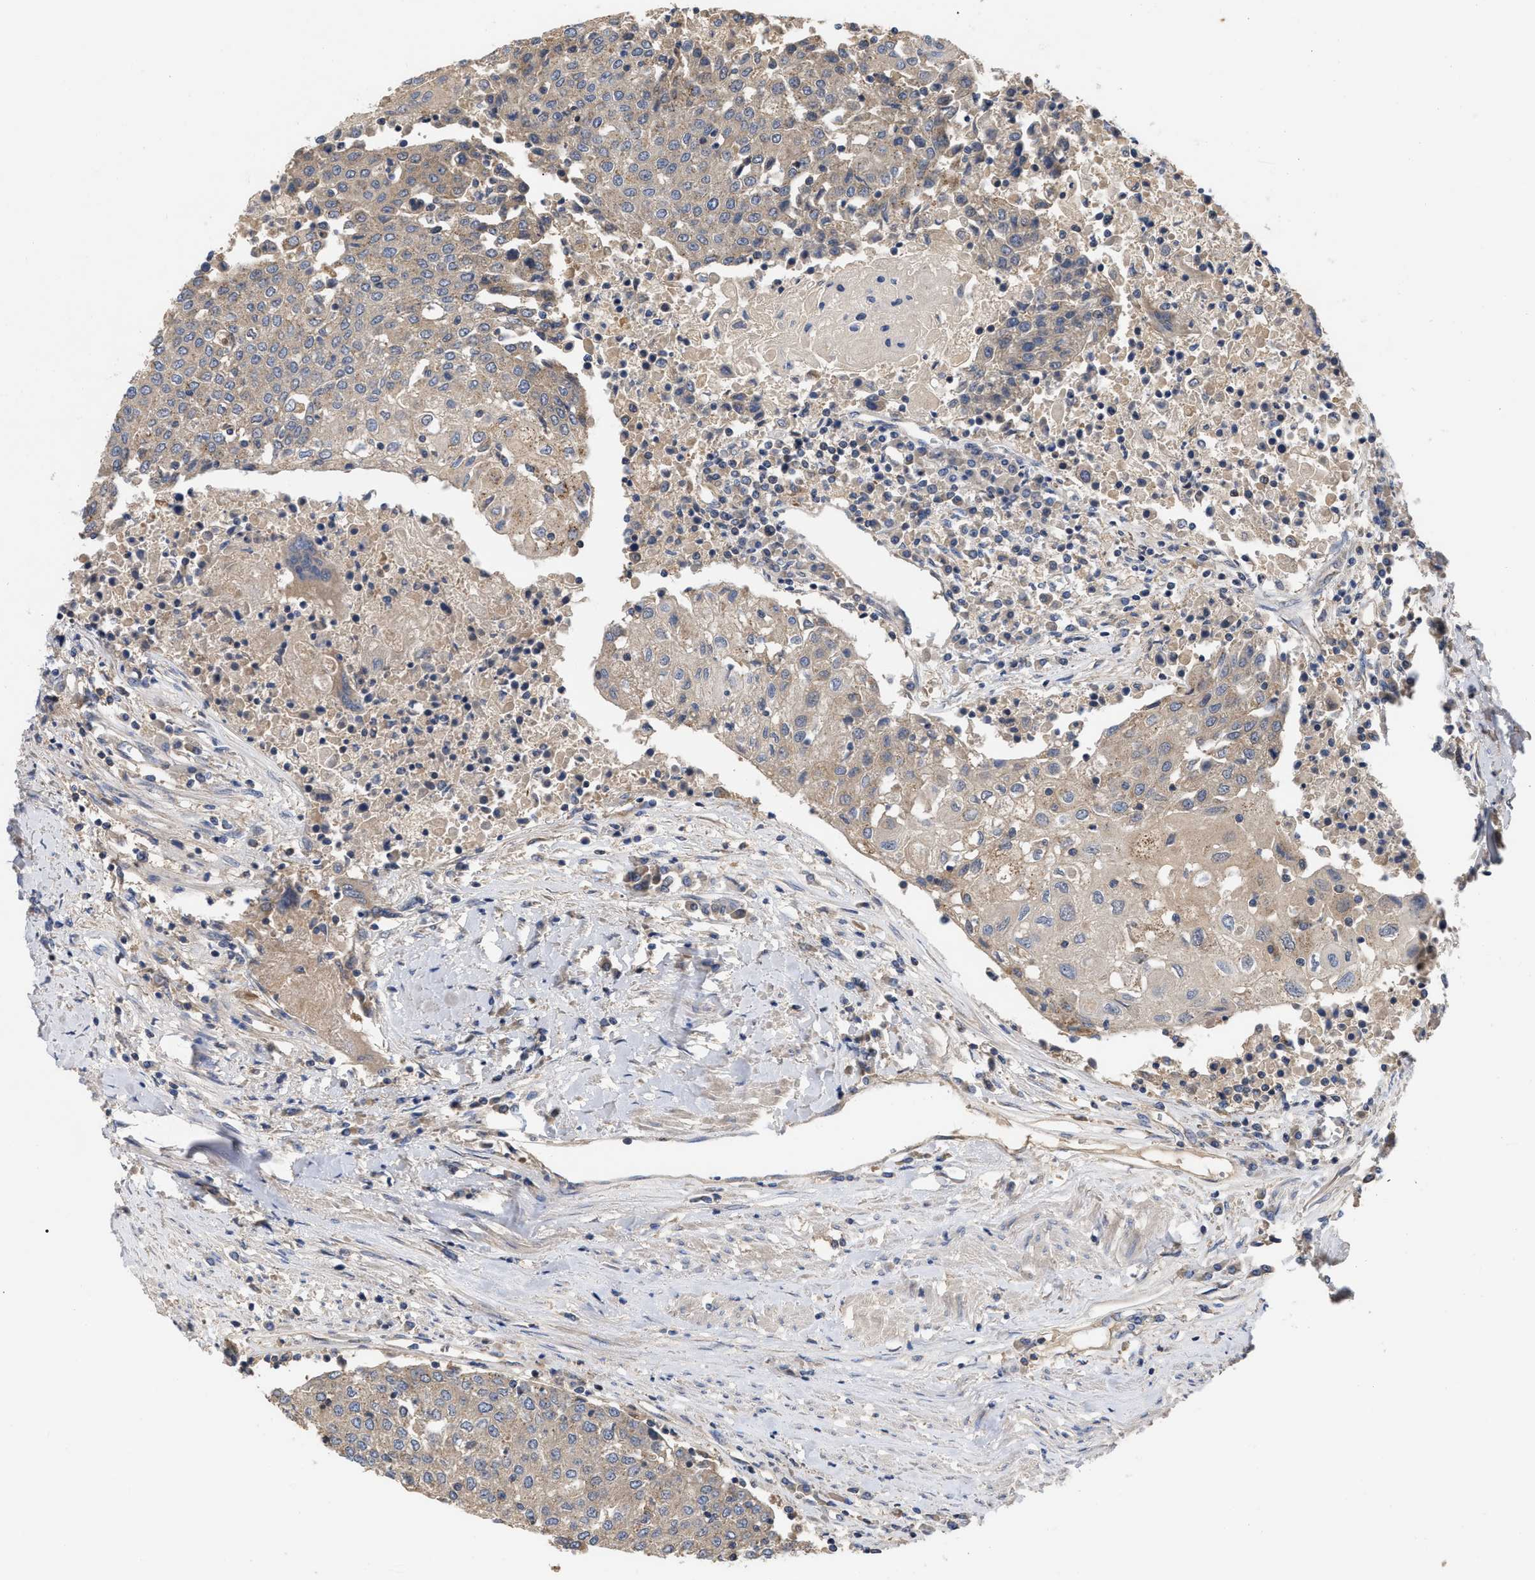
{"staining": {"intensity": "weak", "quantity": "25%-75%", "location": "cytoplasmic/membranous"}, "tissue": "urothelial cancer", "cell_type": "Tumor cells", "image_type": "cancer", "snomed": [{"axis": "morphology", "description": "Urothelial carcinoma, High grade"}, {"axis": "topography", "description": "Urinary bladder"}], "caption": "Protein analysis of high-grade urothelial carcinoma tissue displays weak cytoplasmic/membranous staining in approximately 25%-75% of tumor cells. The staining is performed using DAB brown chromogen to label protein expression. The nuclei are counter-stained blue using hematoxylin.", "gene": "RAP1GDS1", "patient": {"sex": "female", "age": 85}}